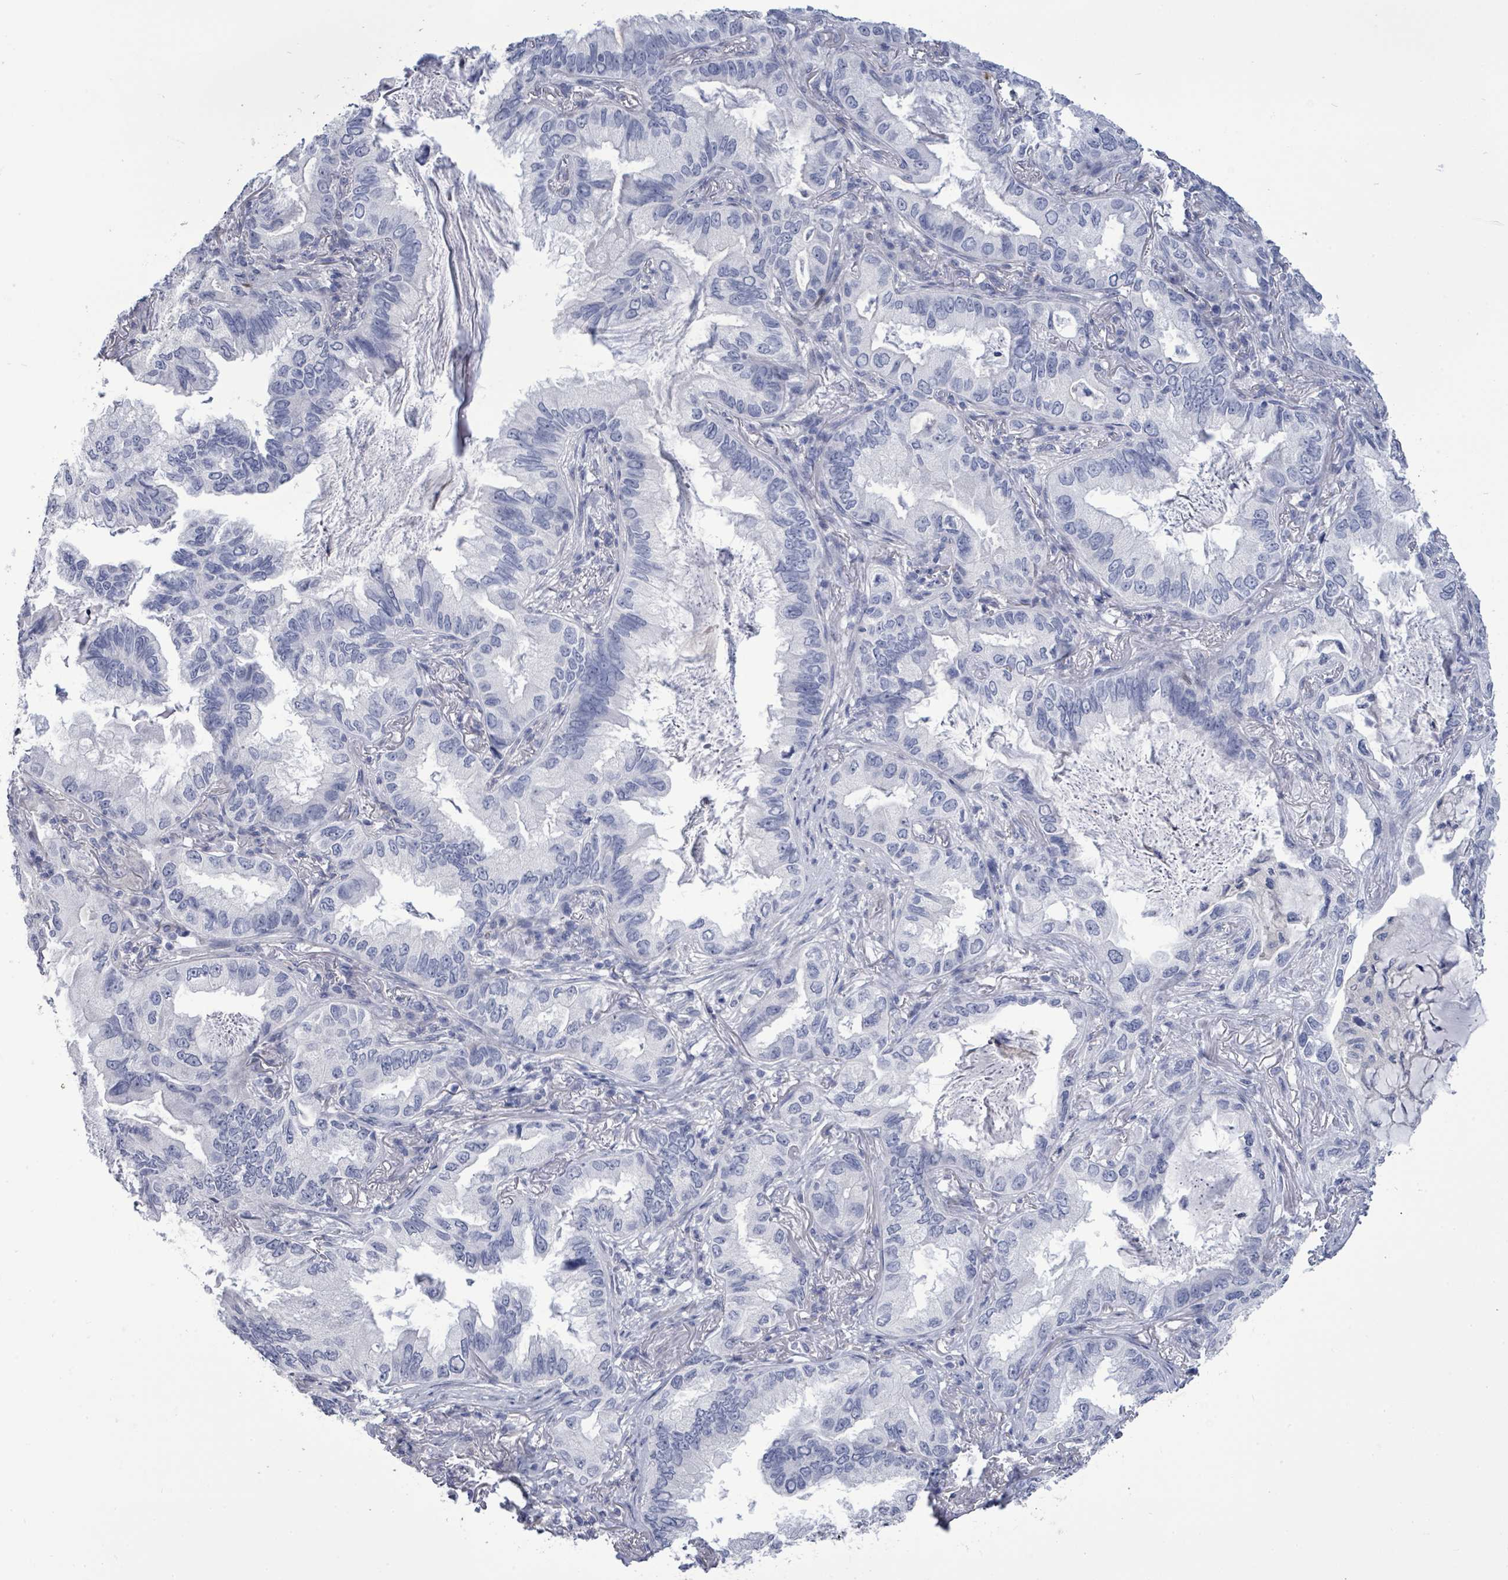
{"staining": {"intensity": "negative", "quantity": "none", "location": "none"}, "tissue": "lung cancer", "cell_type": "Tumor cells", "image_type": "cancer", "snomed": [{"axis": "morphology", "description": "Adenocarcinoma, NOS"}, {"axis": "topography", "description": "Lung"}], "caption": "There is no significant expression in tumor cells of lung cancer.", "gene": "CT45A5", "patient": {"sex": "female", "age": 69}}